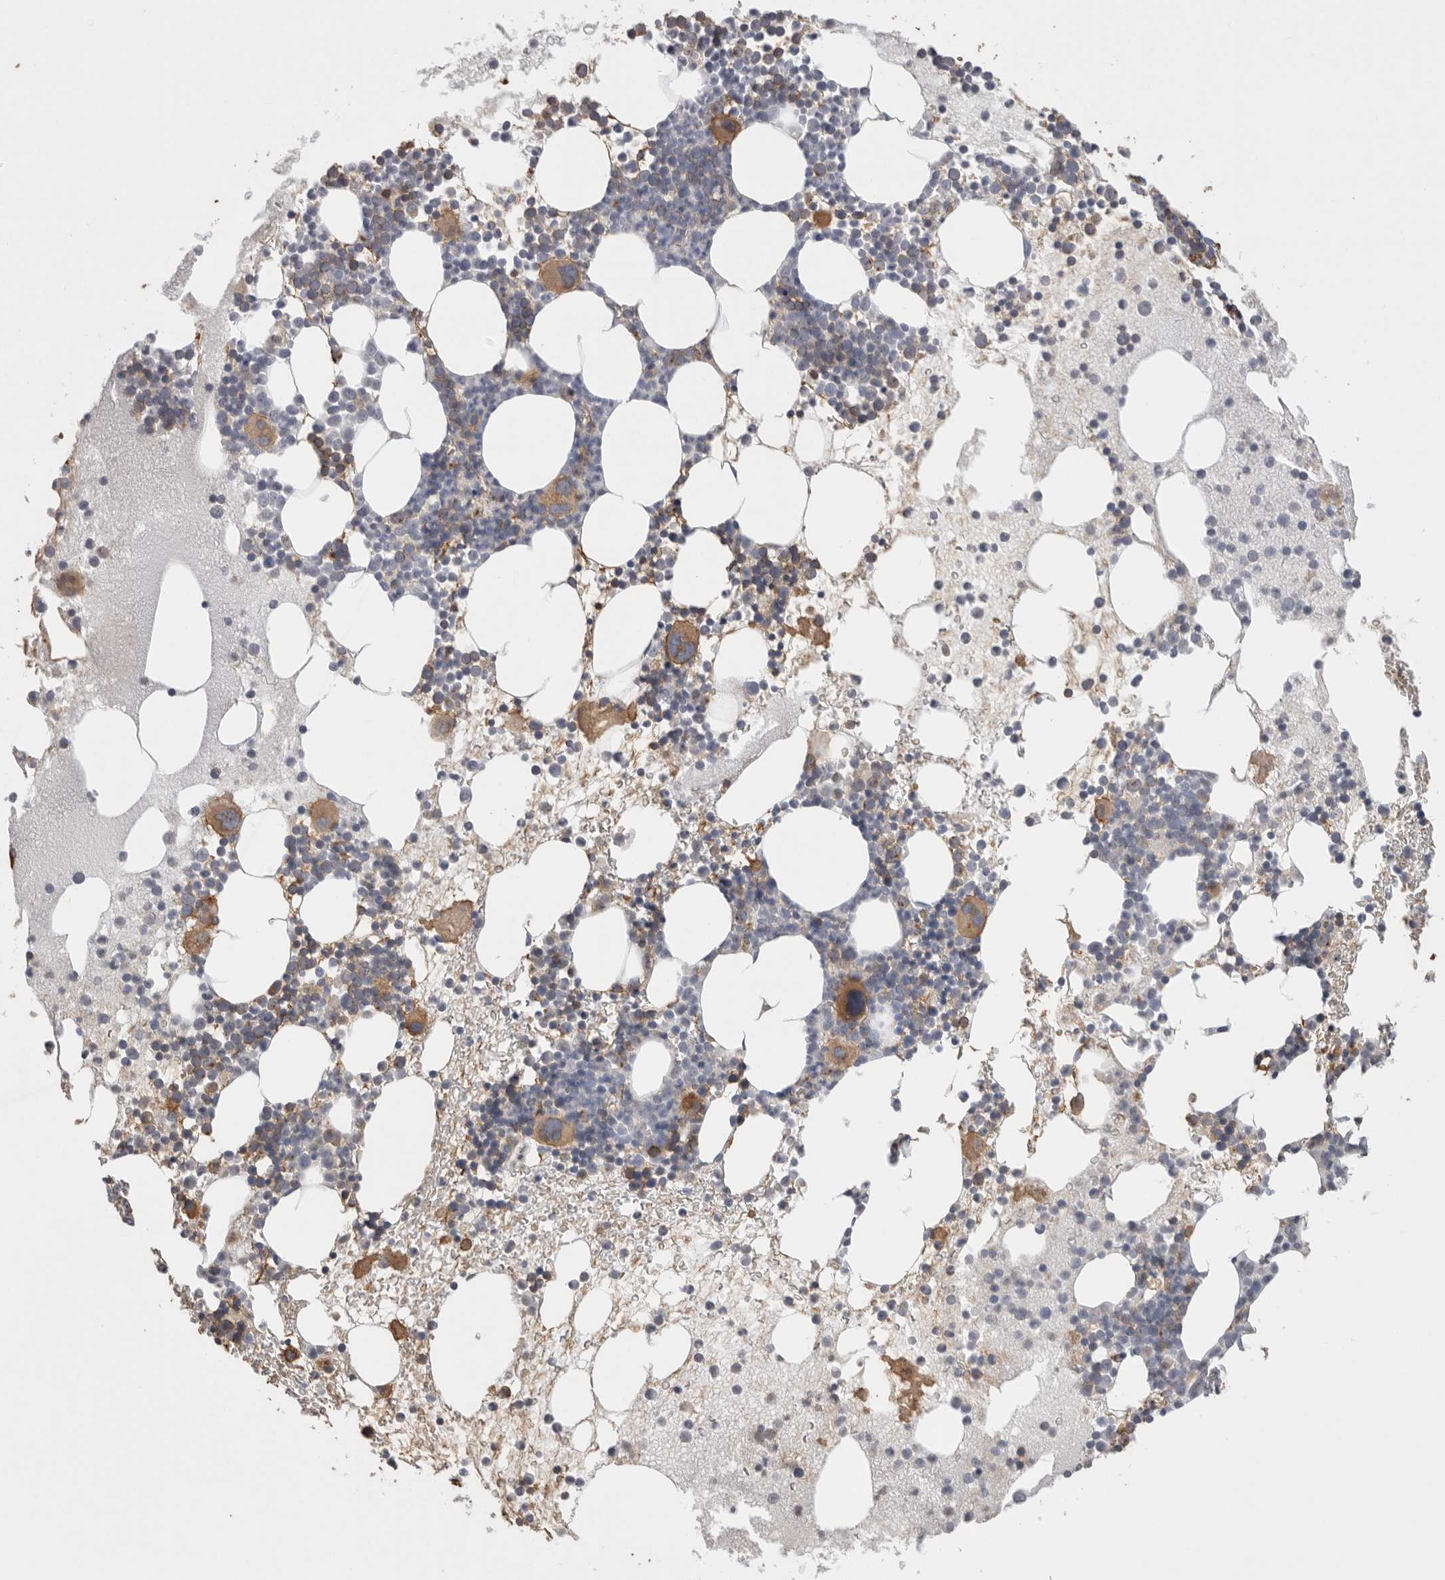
{"staining": {"intensity": "moderate", "quantity": ">75%", "location": "cytoplasmic/membranous"}, "tissue": "bone marrow", "cell_type": "Hematopoietic cells", "image_type": "normal", "snomed": [{"axis": "morphology", "description": "Normal tissue, NOS"}, {"axis": "morphology", "description": "Inflammation, NOS"}, {"axis": "topography", "description": "Bone marrow"}], "caption": "Protein staining by IHC demonstrates moderate cytoplasmic/membranous positivity in about >75% of hematopoietic cells in benign bone marrow. Immunohistochemistry (ihc) stains the protein of interest in brown and the nuclei are stained blue.", "gene": "IL27", "patient": {"sex": "female", "age": 45}}